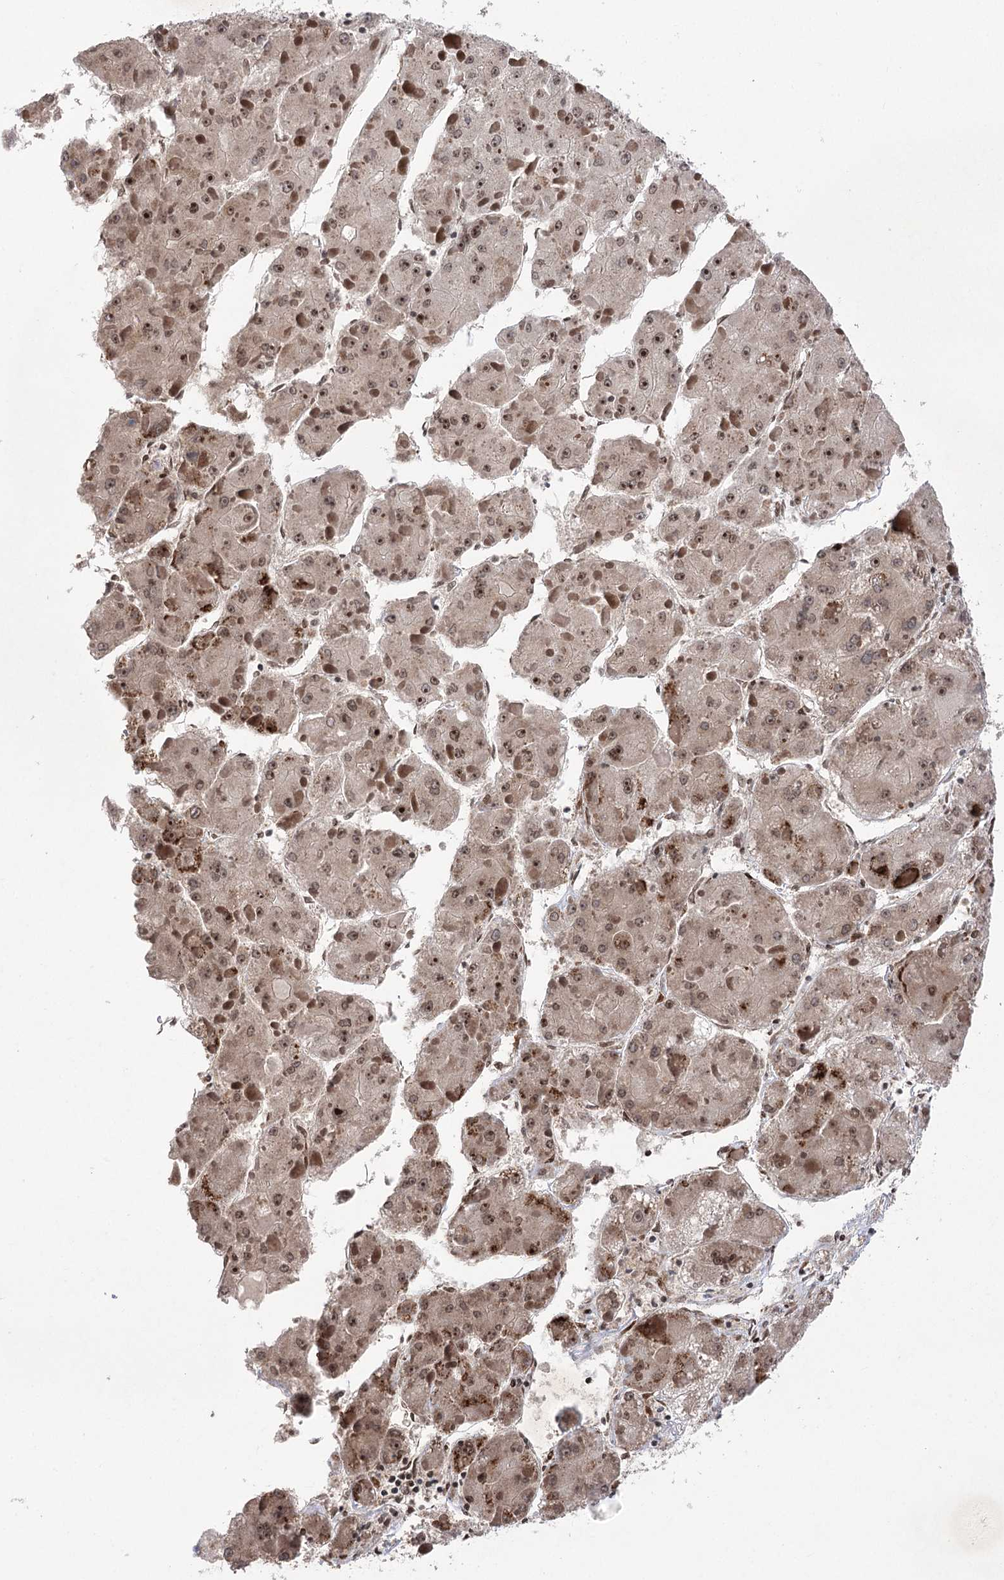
{"staining": {"intensity": "moderate", "quantity": ">75%", "location": "nuclear"}, "tissue": "liver cancer", "cell_type": "Tumor cells", "image_type": "cancer", "snomed": [{"axis": "morphology", "description": "Carcinoma, Hepatocellular, NOS"}, {"axis": "topography", "description": "Liver"}], "caption": "The immunohistochemical stain labels moderate nuclear expression in tumor cells of liver hepatocellular carcinoma tissue.", "gene": "TENM2", "patient": {"sex": "female", "age": 73}}